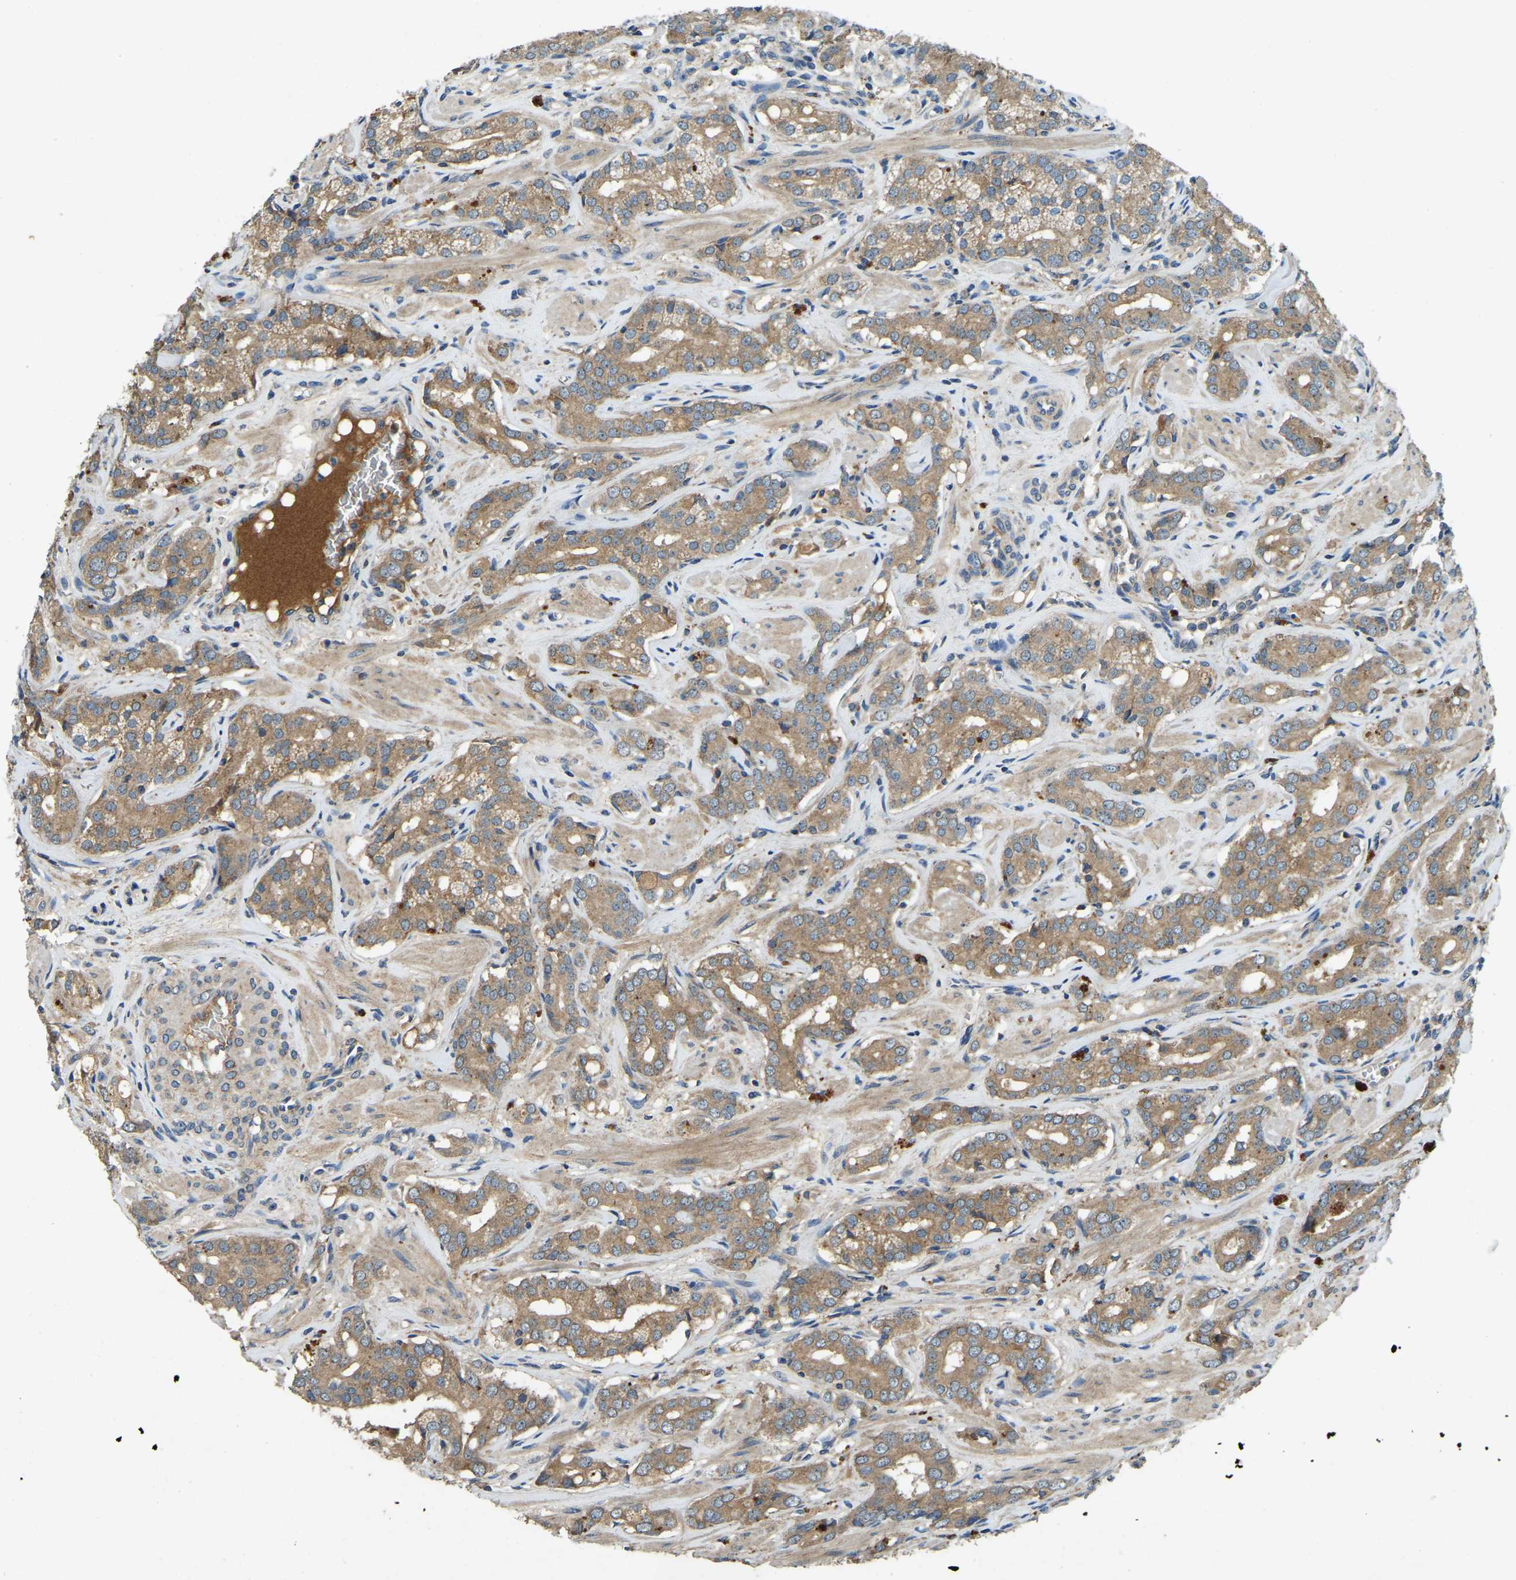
{"staining": {"intensity": "moderate", "quantity": ">75%", "location": "cytoplasmic/membranous"}, "tissue": "prostate cancer", "cell_type": "Tumor cells", "image_type": "cancer", "snomed": [{"axis": "morphology", "description": "Adenocarcinoma, High grade"}, {"axis": "topography", "description": "Prostate"}], "caption": "This photomicrograph exhibits prostate high-grade adenocarcinoma stained with immunohistochemistry (IHC) to label a protein in brown. The cytoplasmic/membranous of tumor cells show moderate positivity for the protein. Nuclei are counter-stained blue.", "gene": "ATP8B1", "patient": {"sex": "male", "age": 52}}